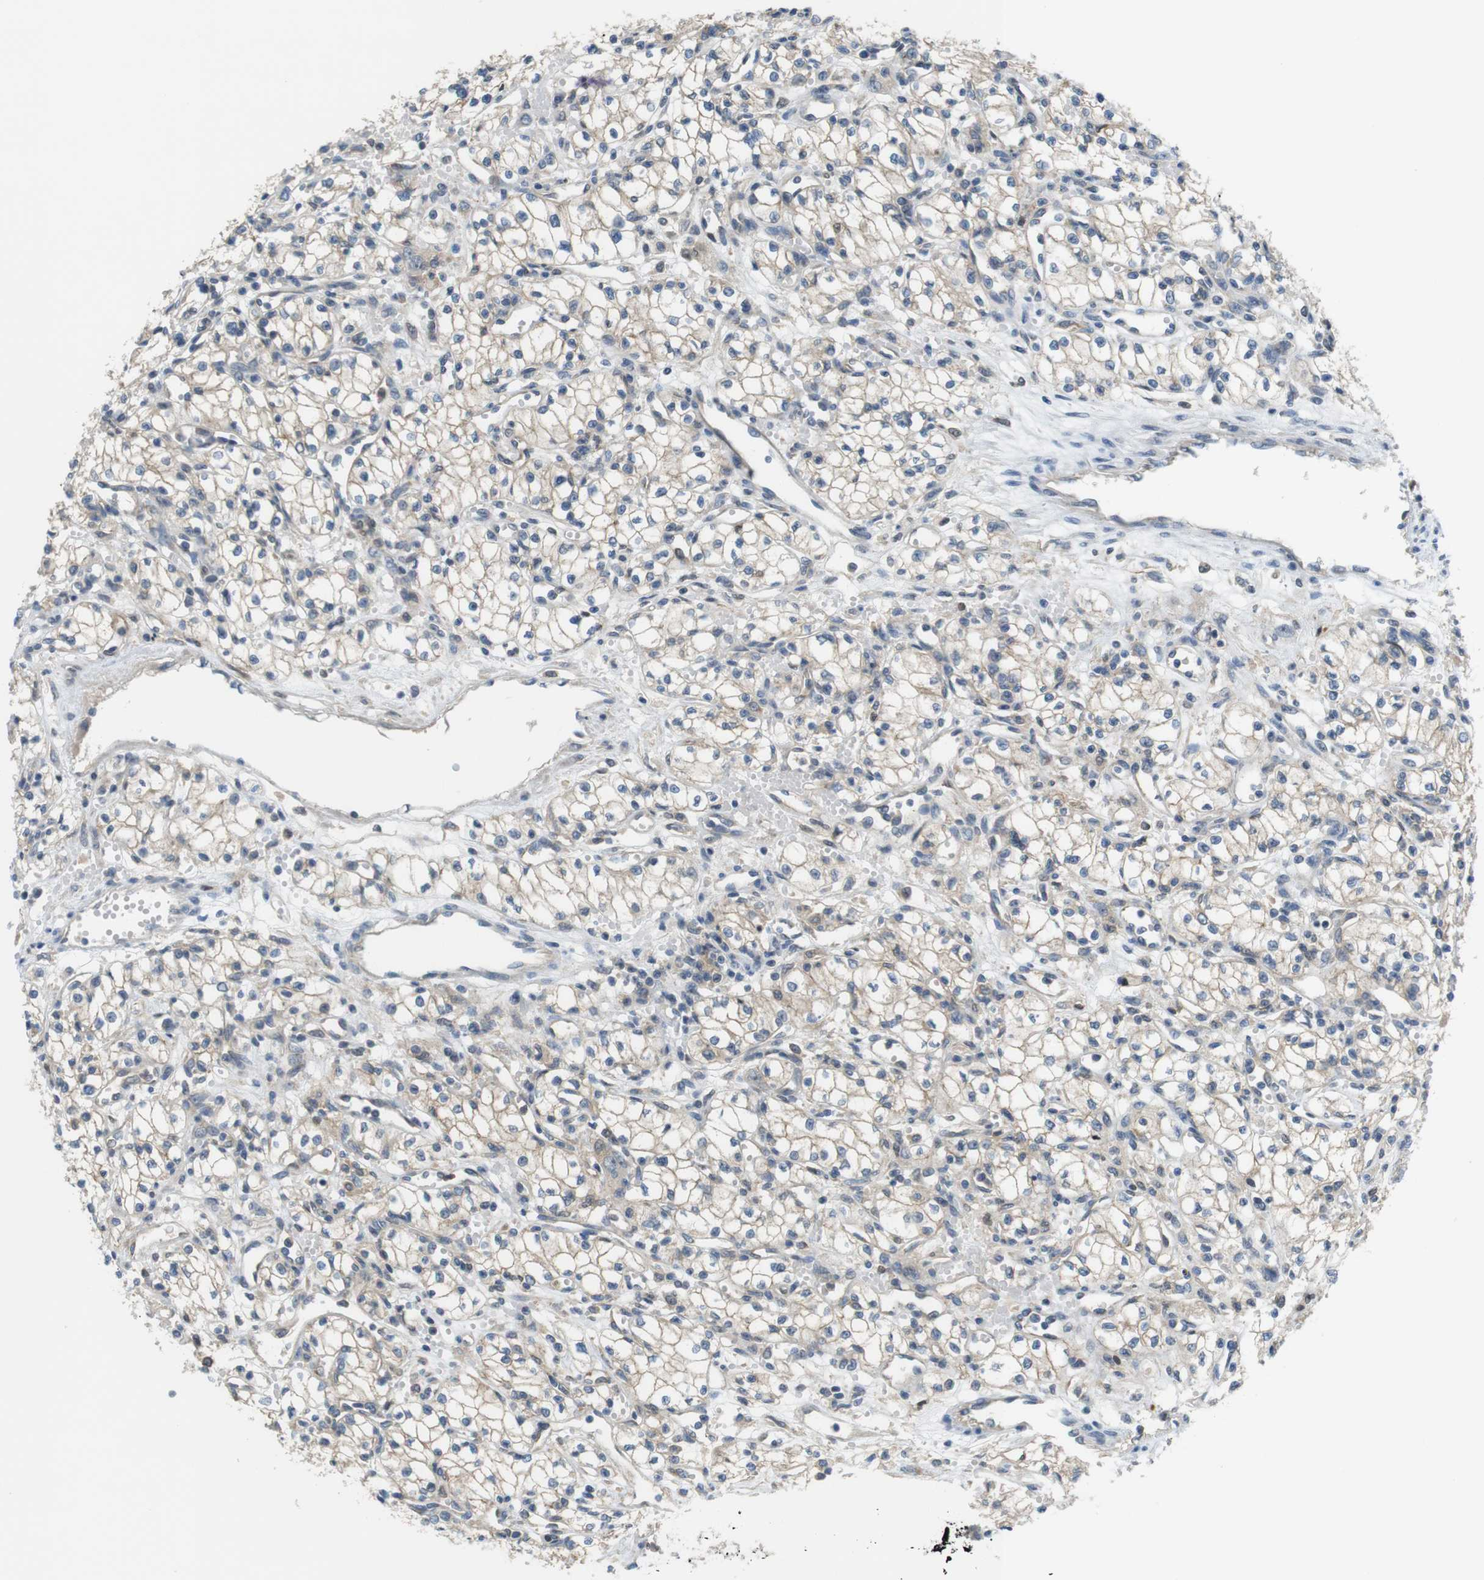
{"staining": {"intensity": "weak", "quantity": "25%-75%", "location": "cytoplasmic/membranous"}, "tissue": "renal cancer", "cell_type": "Tumor cells", "image_type": "cancer", "snomed": [{"axis": "morphology", "description": "Normal tissue, NOS"}, {"axis": "morphology", "description": "Adenocarcinoma, NOS"}, {"axis": "topography", "description": "Kidney"}], "caption": "Weak cytoplasmic/membranous protein staining is present in approximately 25%-75% of tumor cells in renal cancer (adenocarcinoma).", "gene": "PCDH10", "patient": {"sex": "male", "age": 59}}